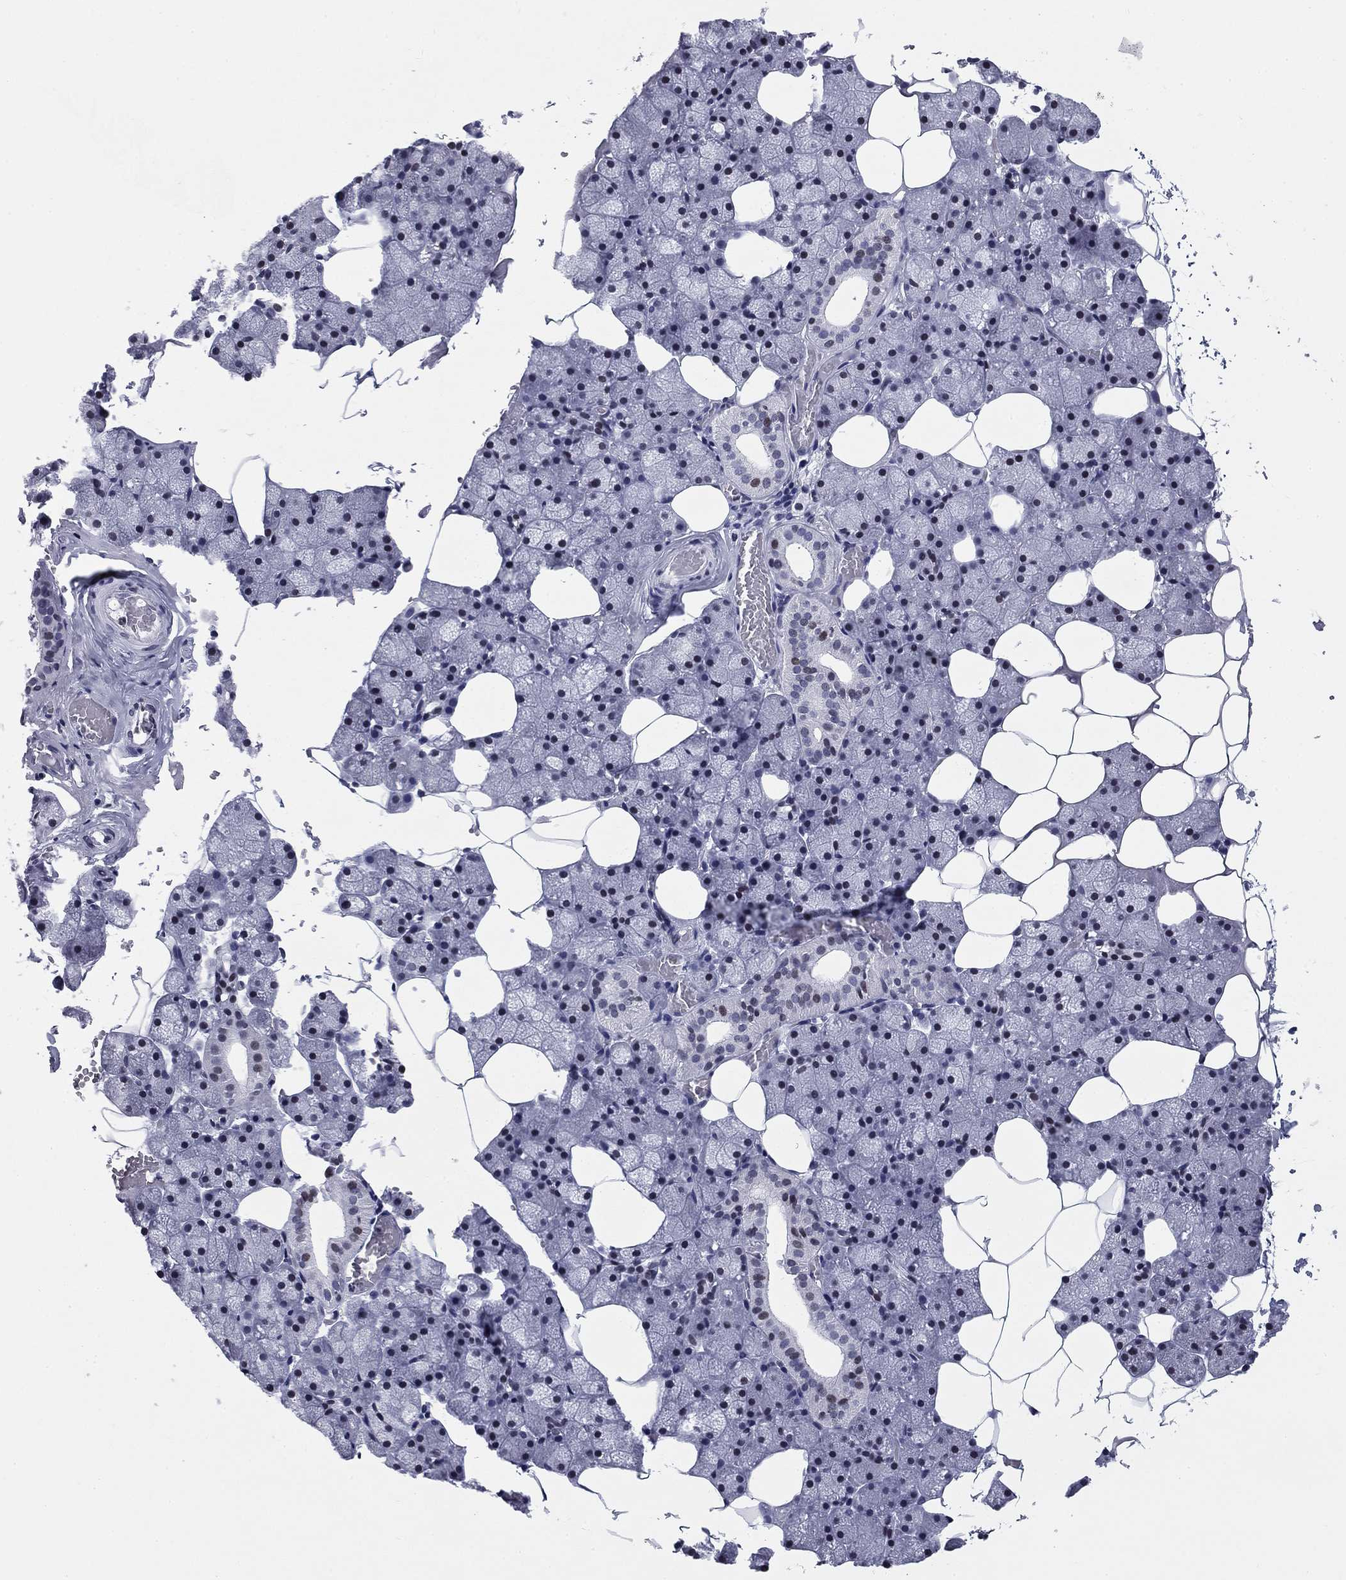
{"staining": {"intensity": "negative", "quantity": "none", "location": "none"}, "tissue": "salivary gland", "cell_type": "Glandular cells", "image_type": "normal", "snomed": [{"axis": "morphology", "description": "Normal tissue, NOS"}, {"axis": "topography", "description": "Salivary gland"}], "caption": "High power microscopy histopathology image of an immunohistochemistry (IHC) histopathology image of benign salivary gland, revealing no significant staining in glandular cells. (Stains: DAB (3,3'-diaminobenzidine) immunohistochemistry with hematoxylin counter stain, Microscopy: brightfield microscopy at high magnification).", "gene": "CCDC144A", "patient": {"sex": "male", "age": 38}}